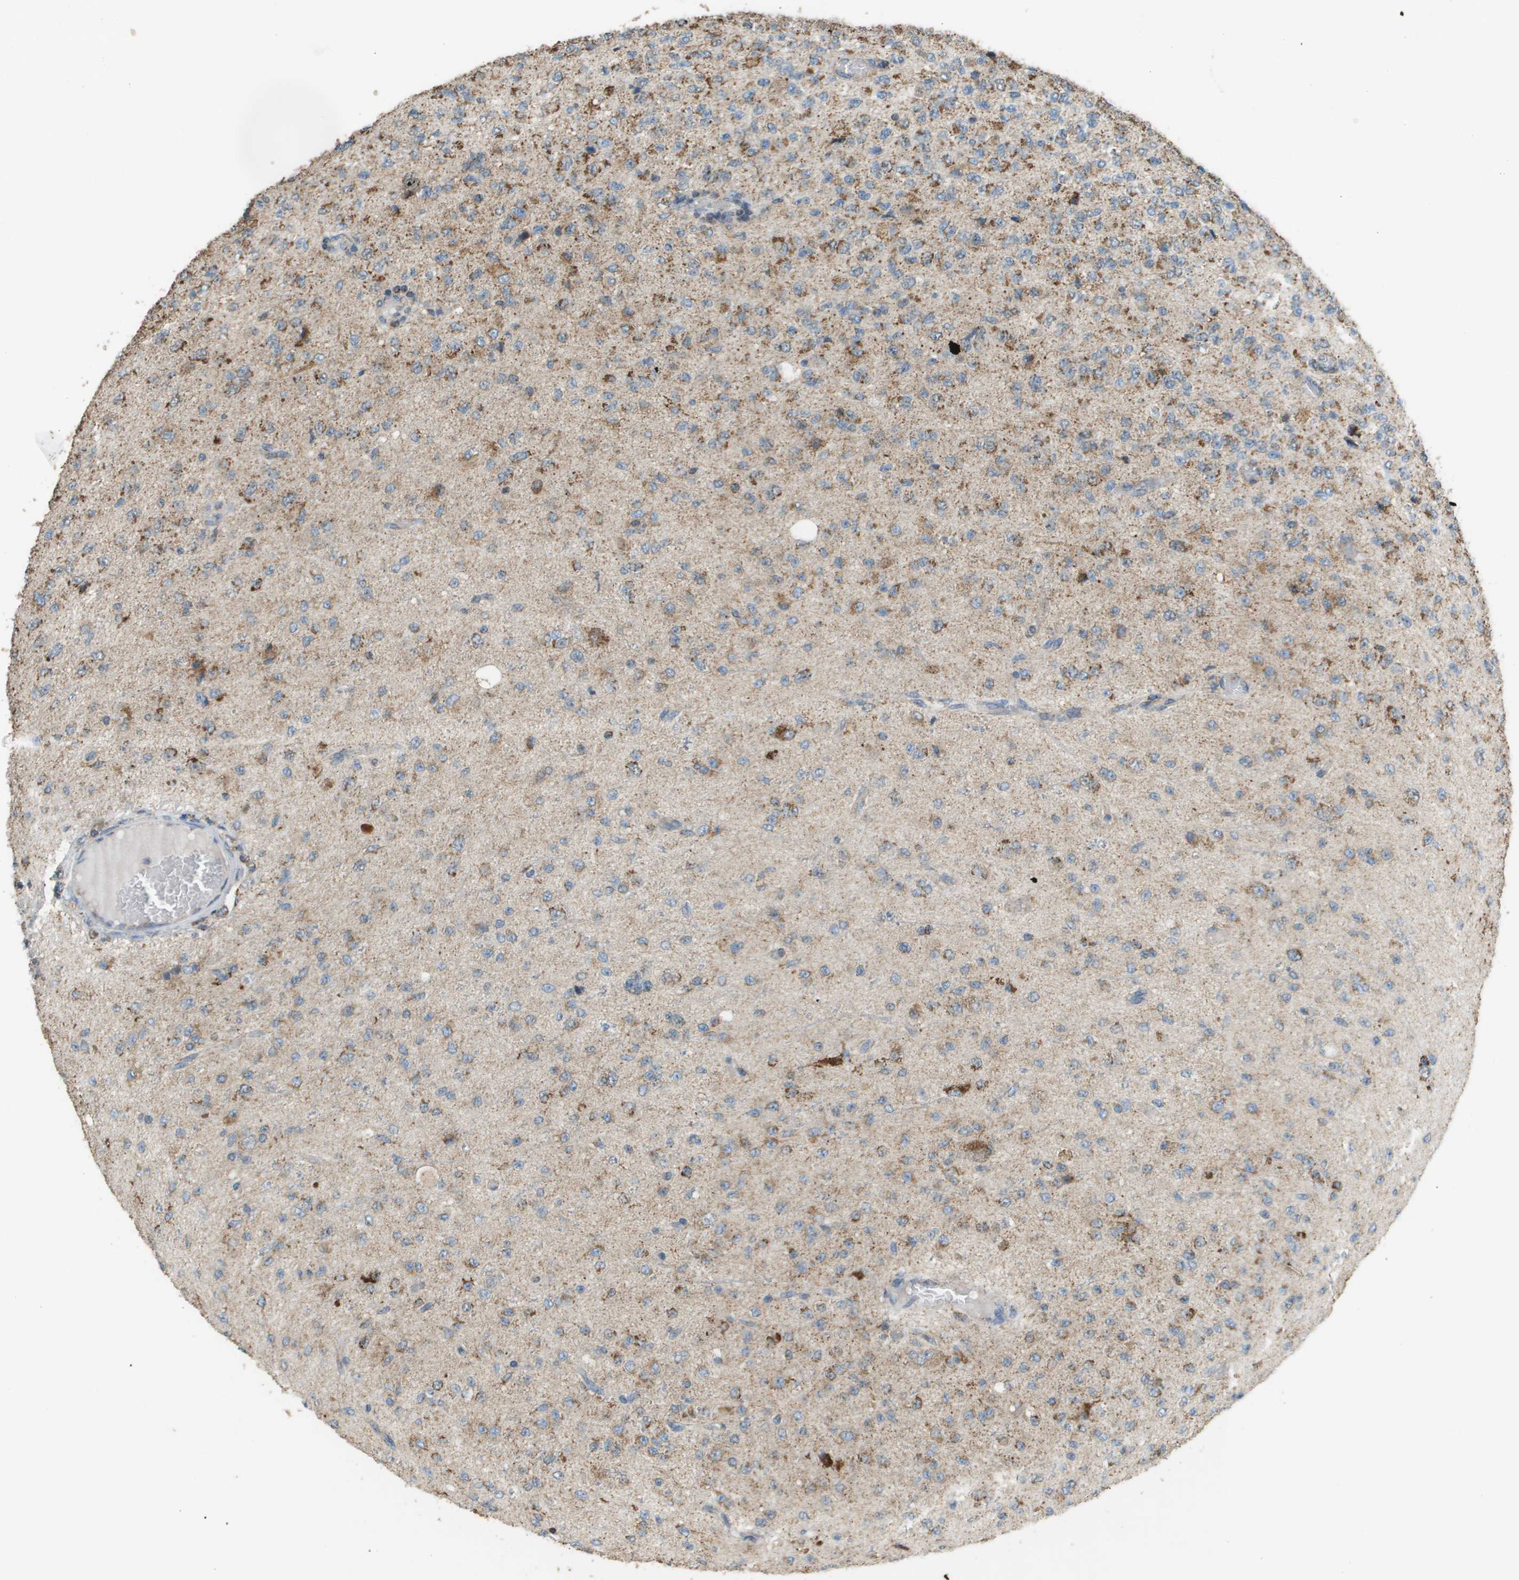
{"staining": {"intensity": "moderate", "quantity": "25%-75%", "location": "cytoplasmic/membranous"}, "tissue": "glioma", "cell_type": "Tumor cells", "image_type": "cancer", "snomed": [{"axis": "morphology", "description": "Glioma, malignant, High grade"}, {"axis": "topography", "description": "pancreas cauda"}], "caption": "Immunohistochemistry (IHC) (DAB) staining of human glioma shows moderate cytoplasmic/membranous protein positivity in approximately 25%-75% of tumor cells.", "gene": "FH", "patient": {"sex": "male", "age": 60}}